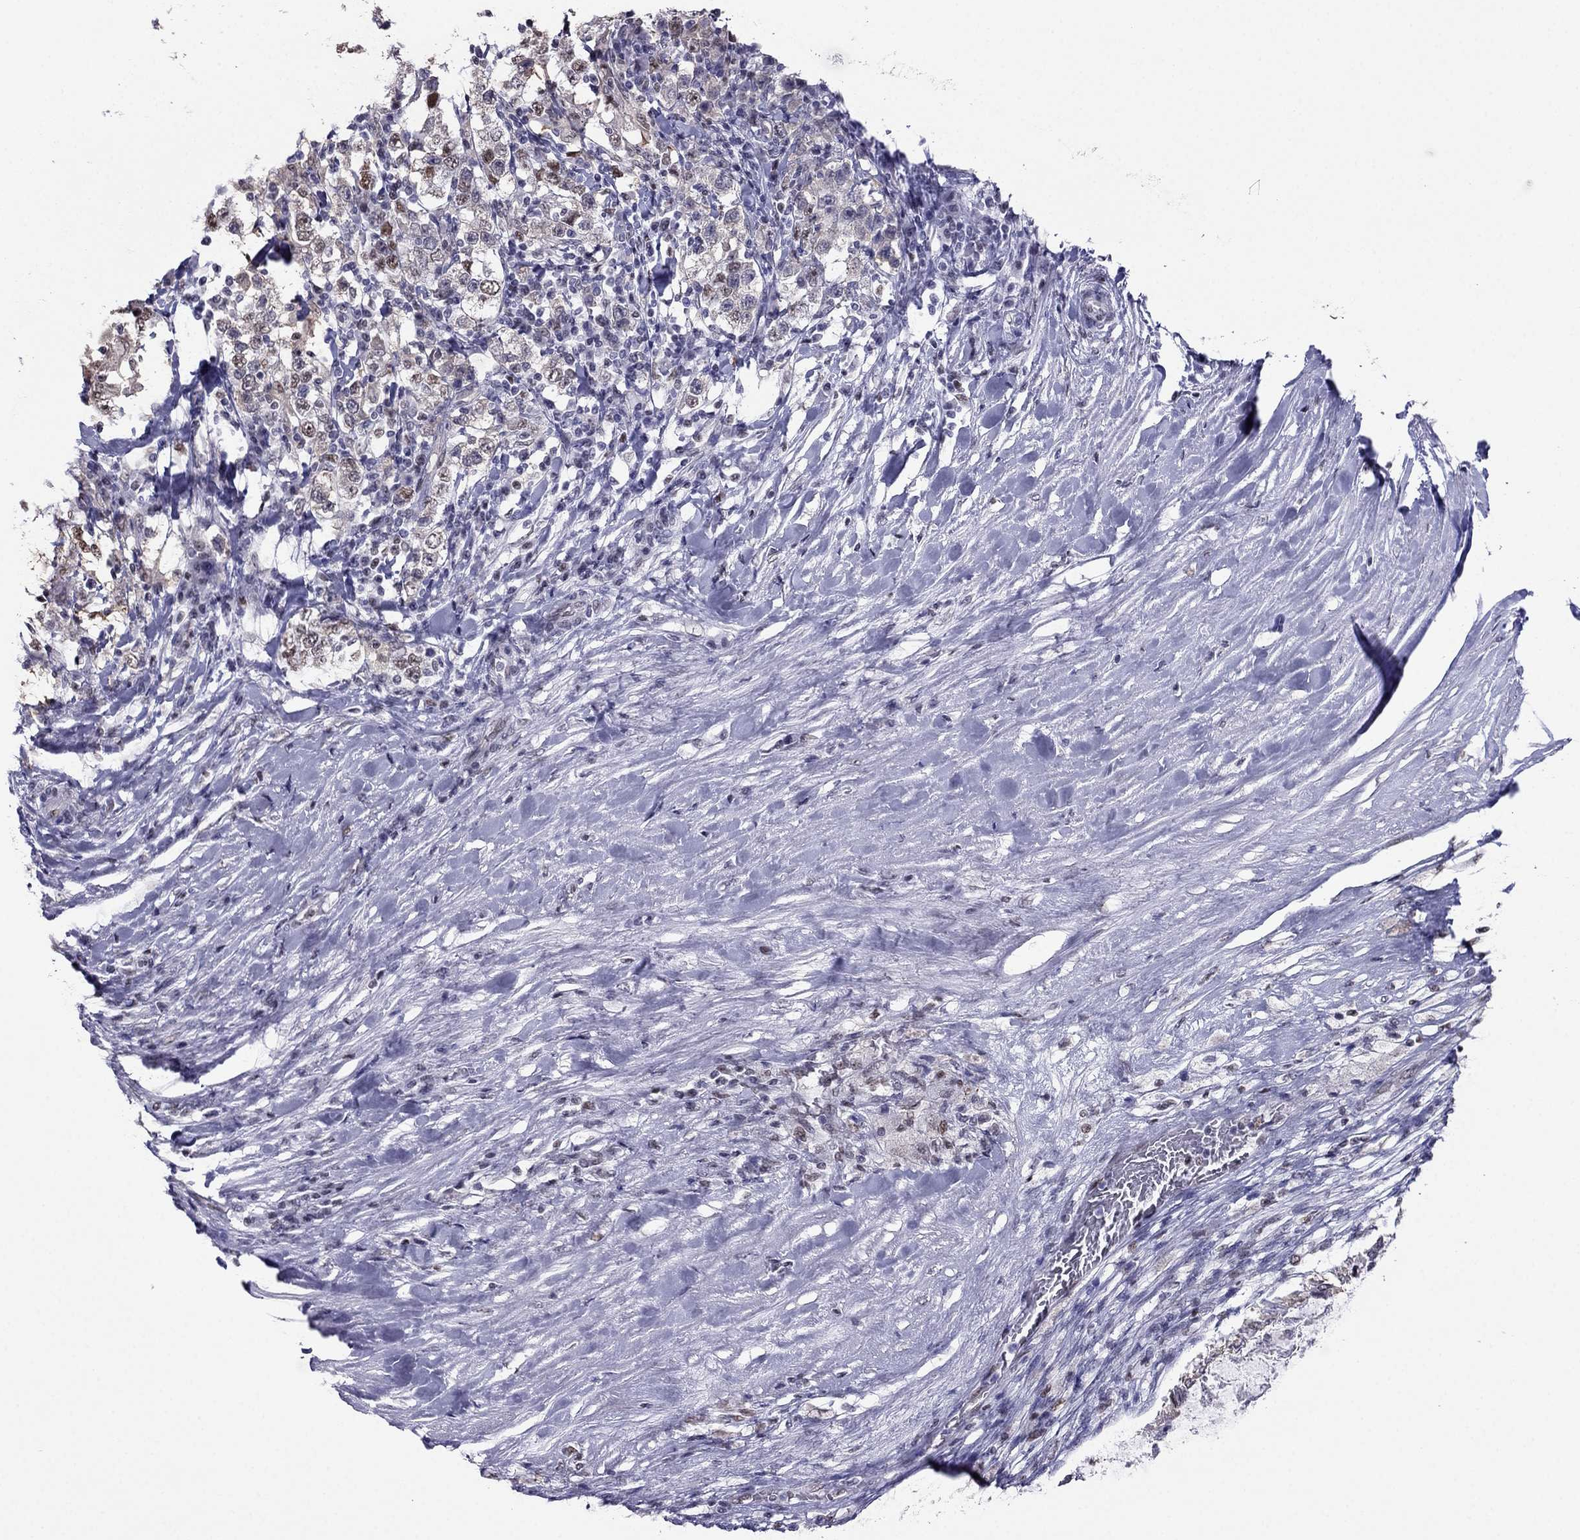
{"staining": {"intensity": "negative", "quantity": "none", "location": "none"}, "tissue": "testis cancer", "cell_type": "Tumor cells", "image_type": "cancer", "snomed": [{"axis": "morphology", "description": "Seminoma, NOS"}, {"axis": "morphology", "description": "Carcinoma, Embryonal, NOS"}, {"axis": "topography", "description": "Testis"}], "caption": "IHC of testis cancer (embryonal carcinoma) exhibits no staining in tumor cells.", "gene": "PPM1G", "patient": {"sex": "male", "age": 41}}